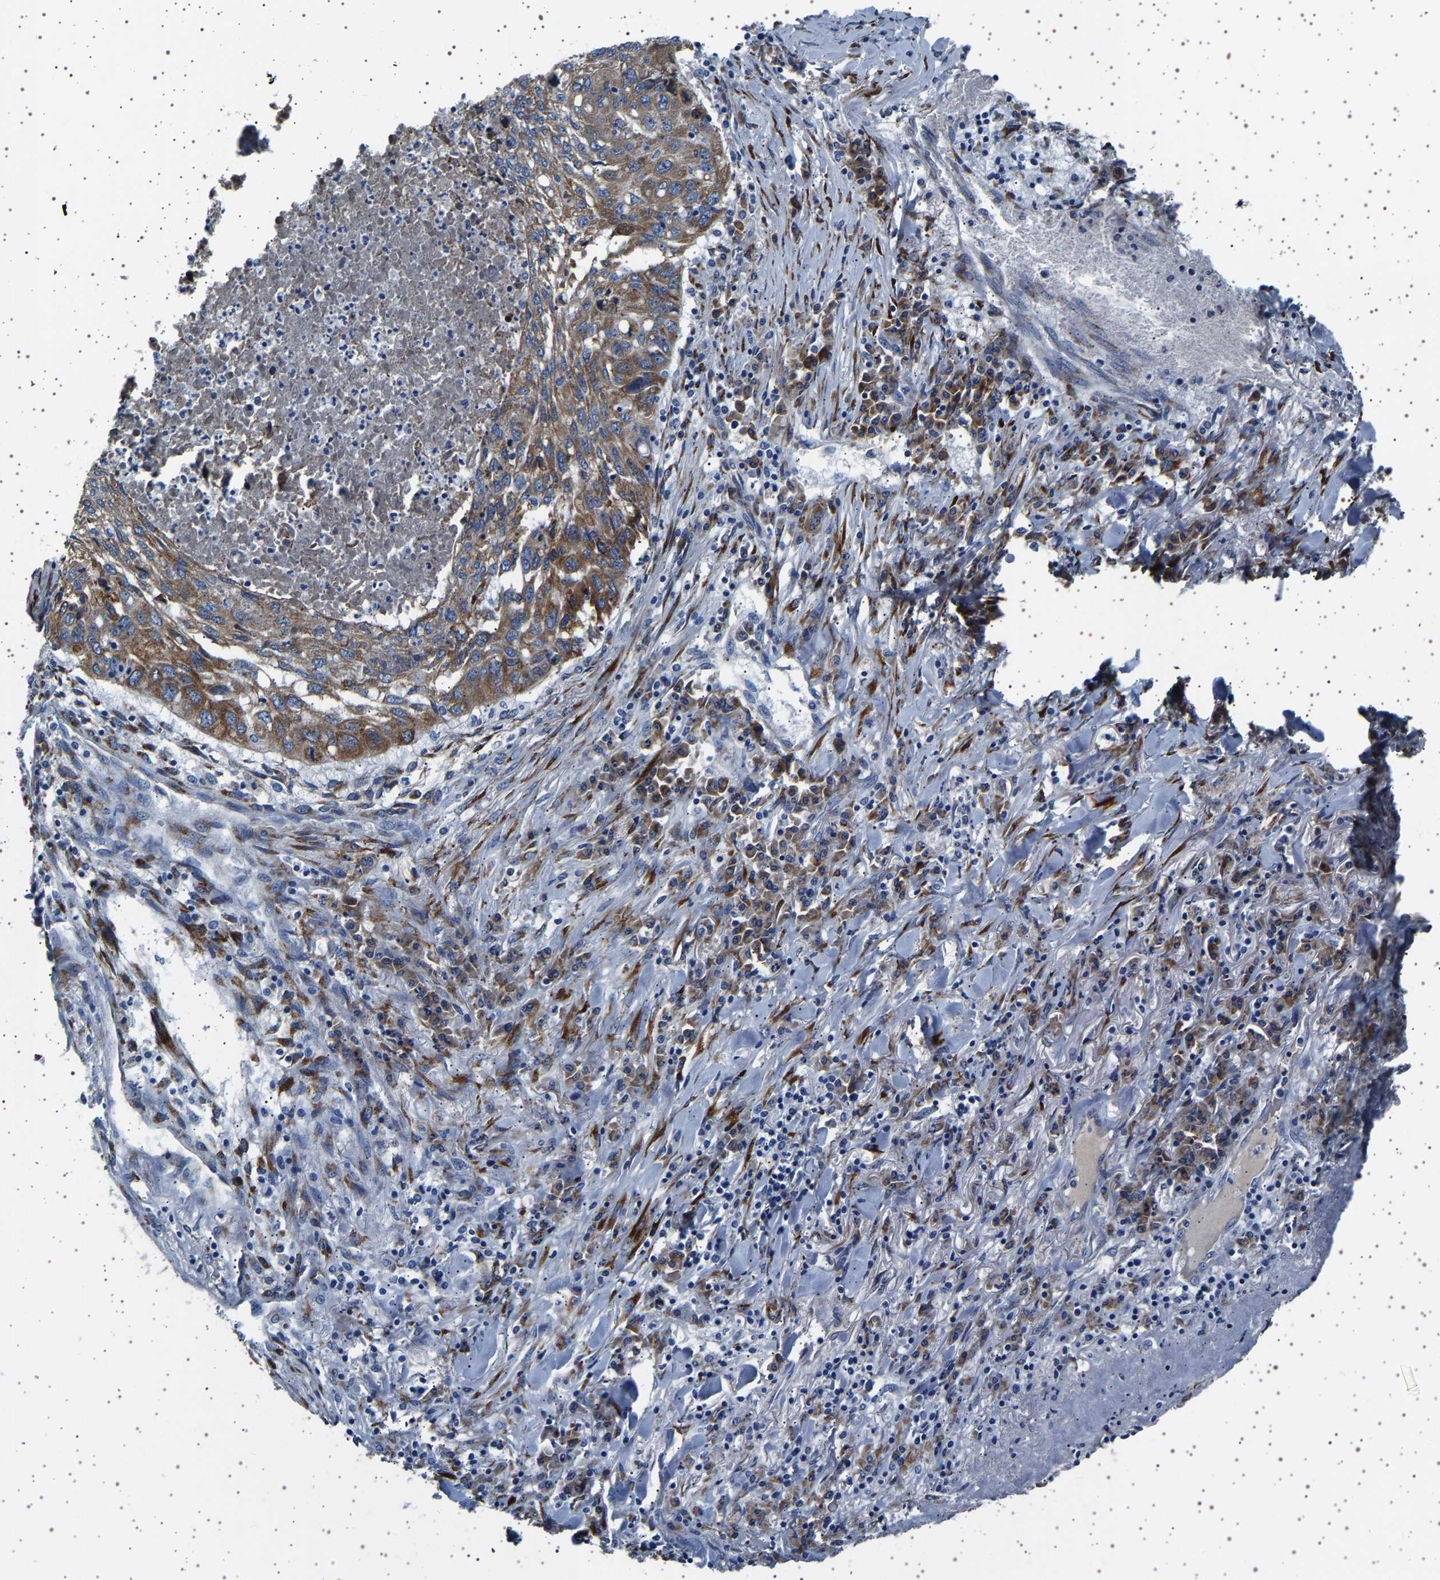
{"staining": {"intensity": "moderate", "quantity": ">75%", "location": "cytoplasmic/membranous"}, "tissue": "lung cancer", "cell_type": "Tumor cells", "image_type": "cancer", "snomed": [{"axis": "morphology", "description": "Squamous cell carcinoma, NOS"}, {"axis": "topography", "description": "Lung"}], "caption": "Immunohistochemistry histopathology image of neoplastic tissue: human squamous cell carcinoma (lung) stained using immunohistochemistry (IHC) reveals medium levels of moderate protein expression localized specifically in the cytoplasmic/membranous of tumor cells, appearing as a cytoplasmic/membranous brown color.", "gene": "FTCD", "patient": {"sex": "female", "age": 63}}